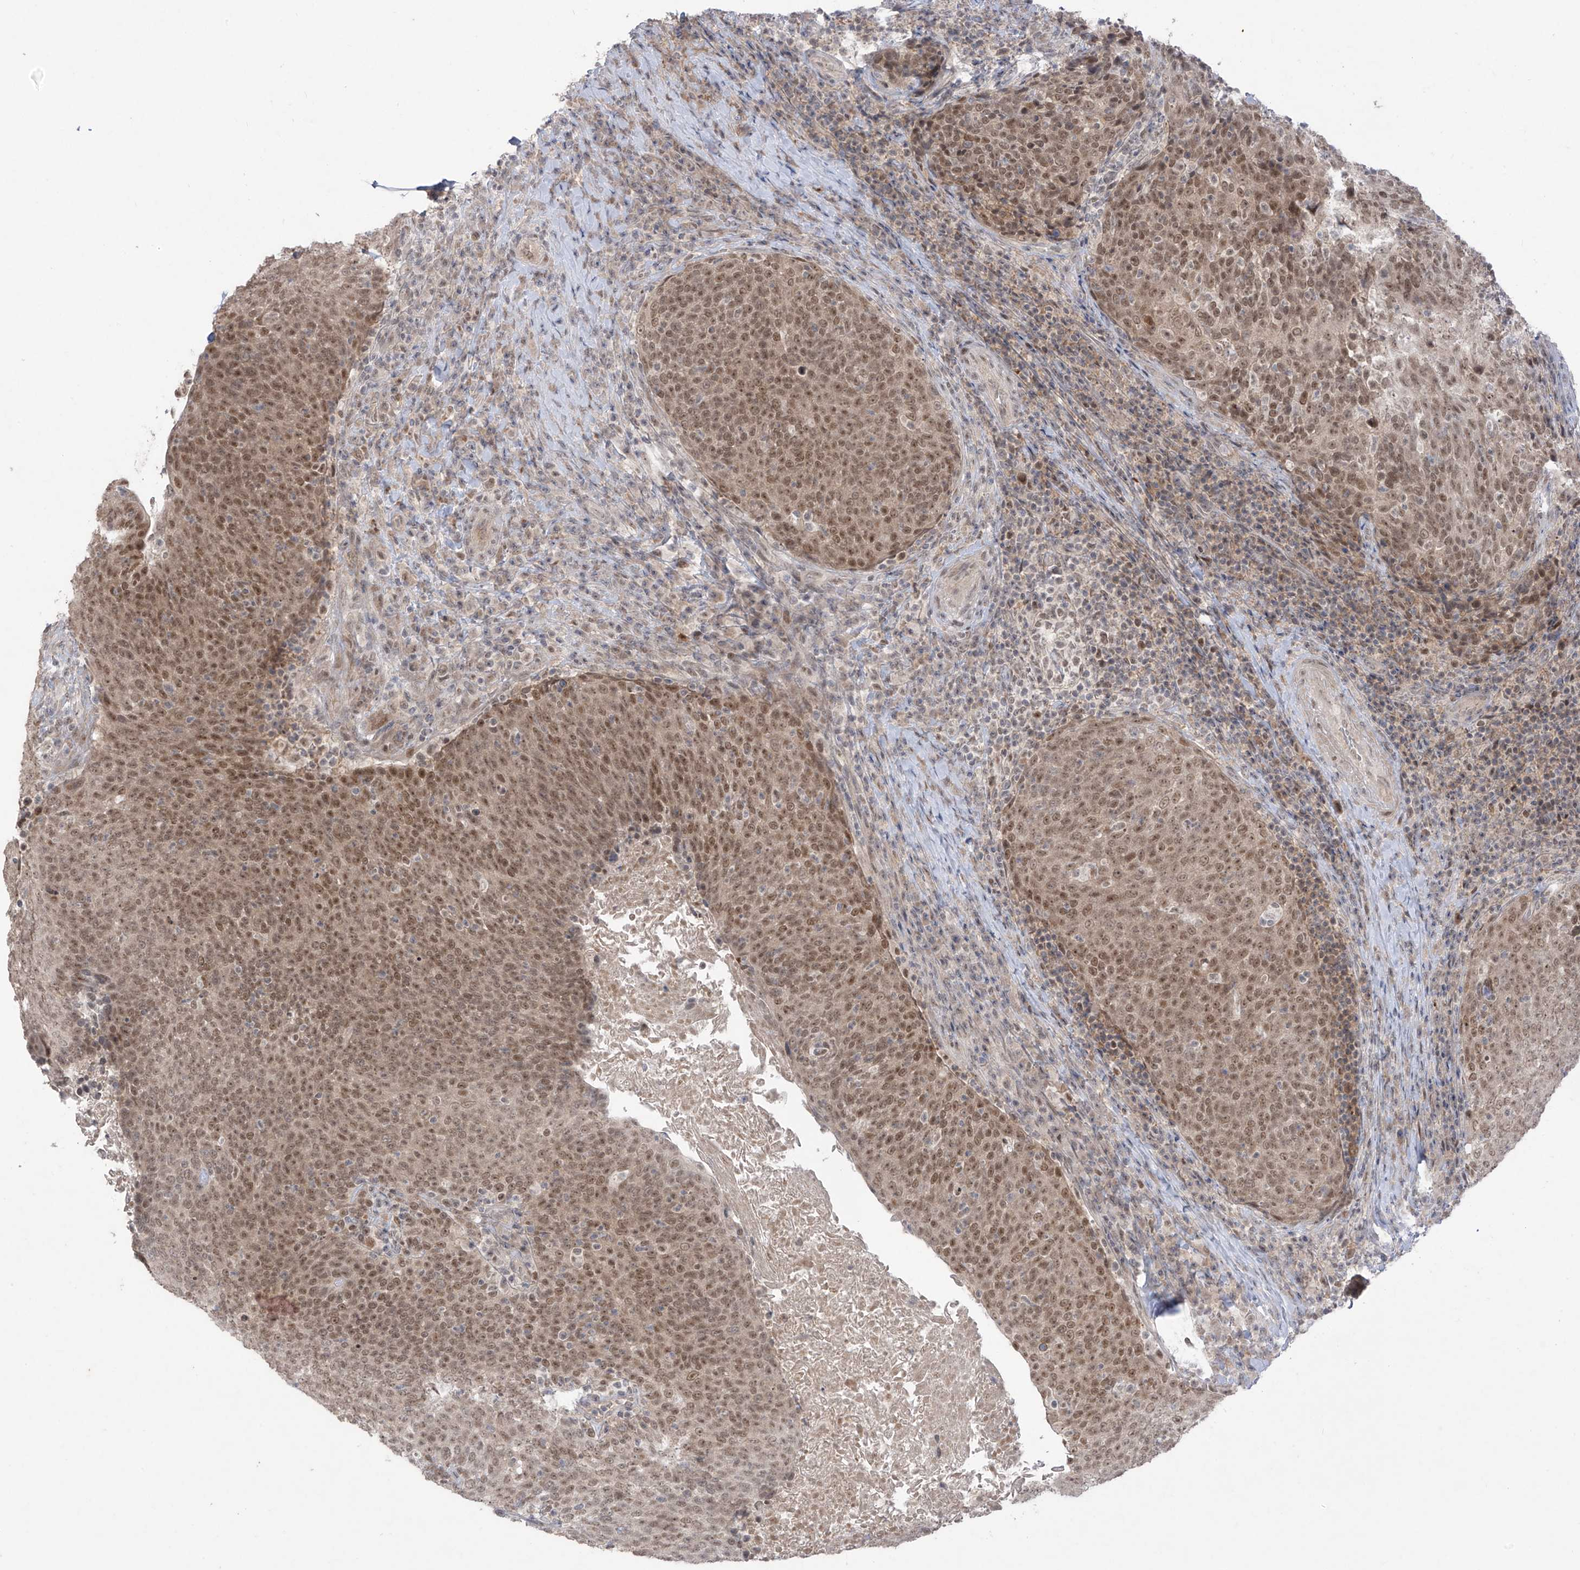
{"staining": {"intensity": "moderate", "quantity": ">75%", "location": "nuclear"}, "tissue": "head and neck cancer", "cell_type": "Tumor cells", "image_type": "cancer", "snomed": [{"axis": "morphology", "description": "Squamous cell carcinoma, NOS"}, {"axis": "morphology", "description": "Squamous cell carcinoma, metastatic, NOS"}, {"axis": "topography", "description": "Lymph node"}, {"axis": "topography", "description": "Head-Neck"}], "caption": "DAB (3,3'-diaminobenzidine) immunohistochemical staining of human head and neck cancer shows moderate nuclear protein positivity in about >75% of tumor cells.", "gene": "OGT", "patient": {"sex": "male", "age": 62}}